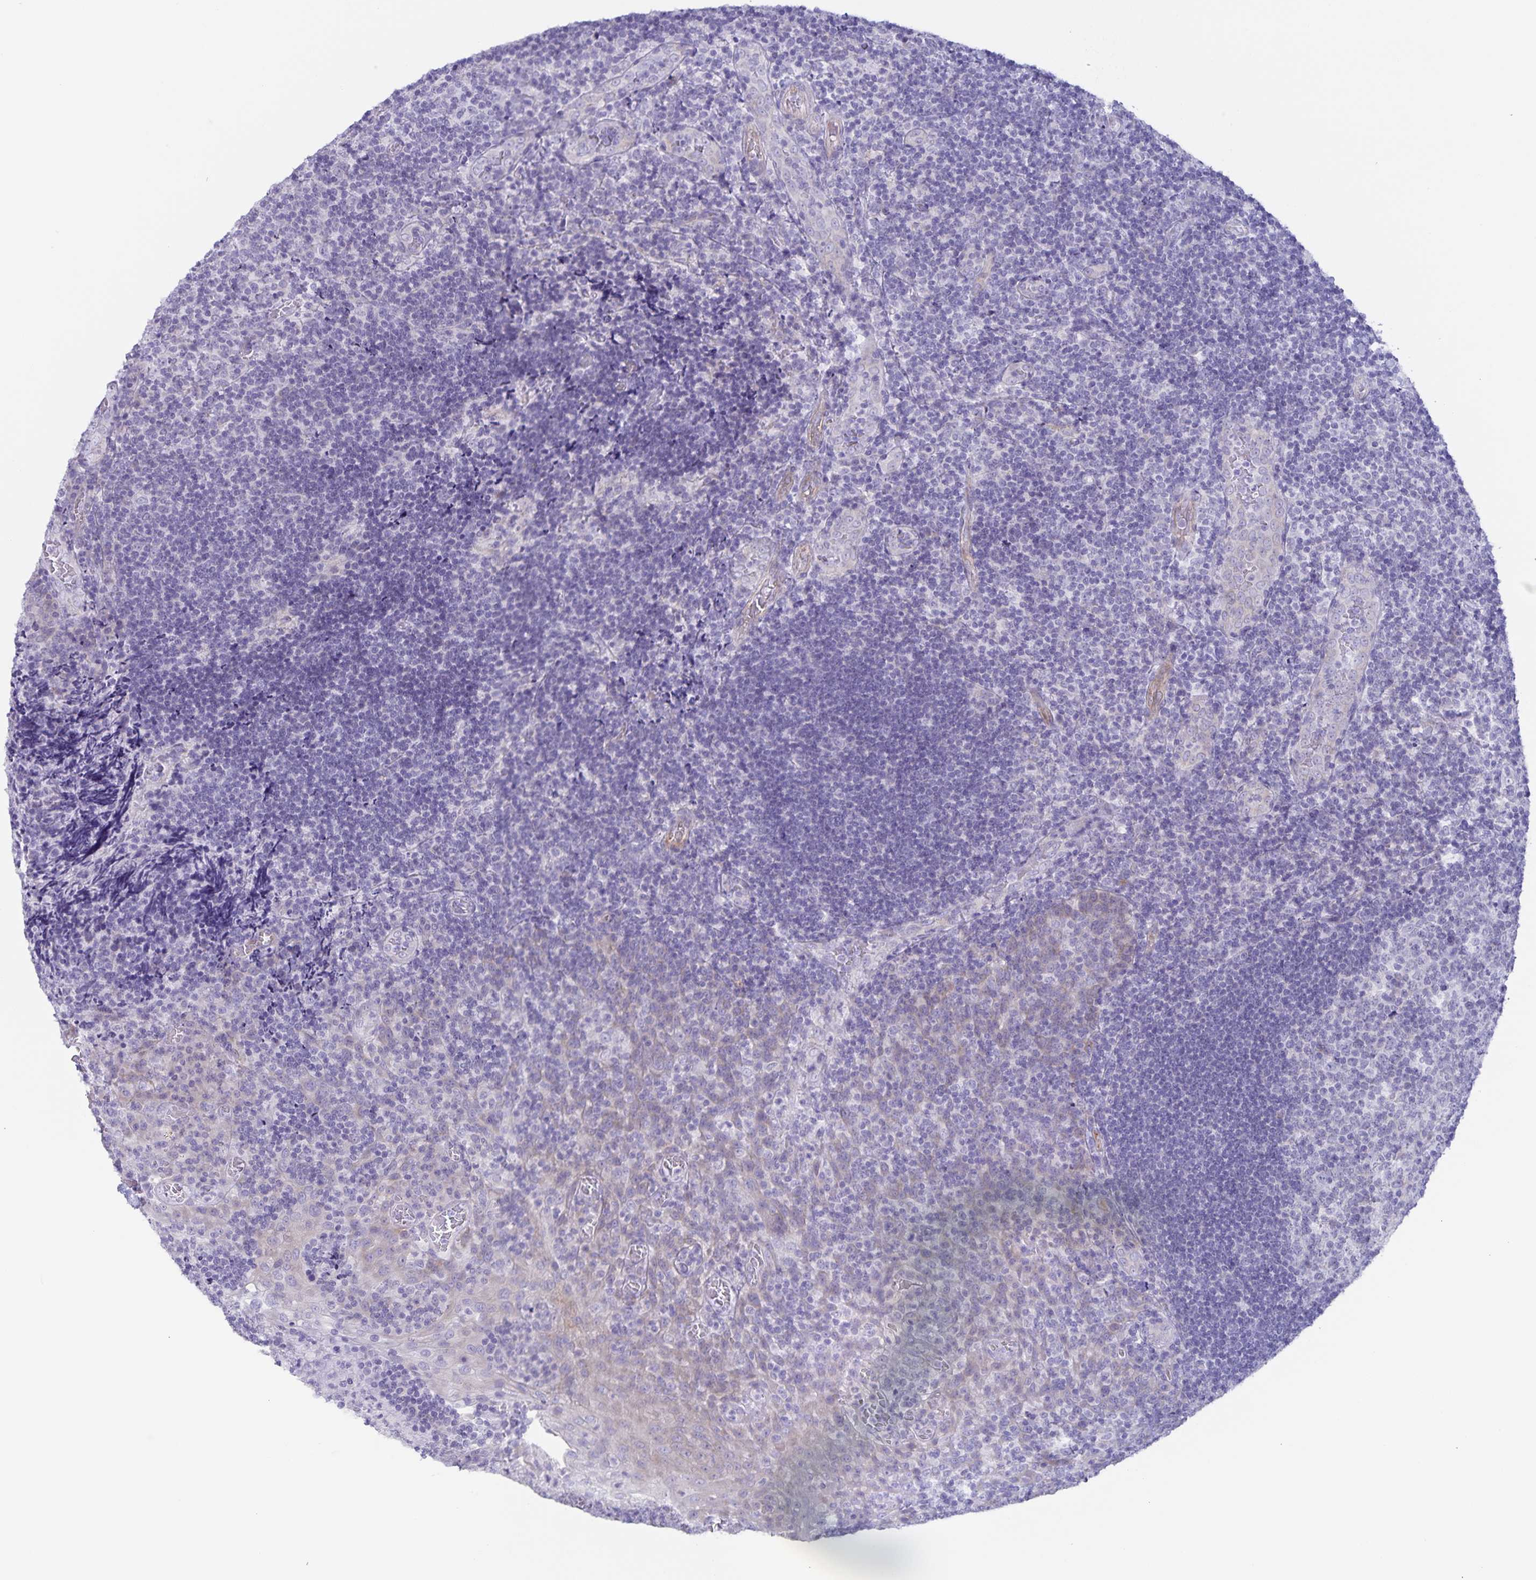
{"staining": {"intensity": "negative", "quantity": "none", "location": "none"}, "tissue": "tonsil", "cell_type": "Germinal center cells", "image_type": "normal", "snomed": [{"axis": "morphology", "description": "Normal tissue, NOS"}, {"axis": "topography", "description": "Tonsil"}], "caption": "Immunohistochemical staining of unremarkable human tonsil displays no significant positivity in germinal center cells. Nuclei are stained in blue.", "gene": "AQP4", "patient": {"sex": "male", "age": 17}}